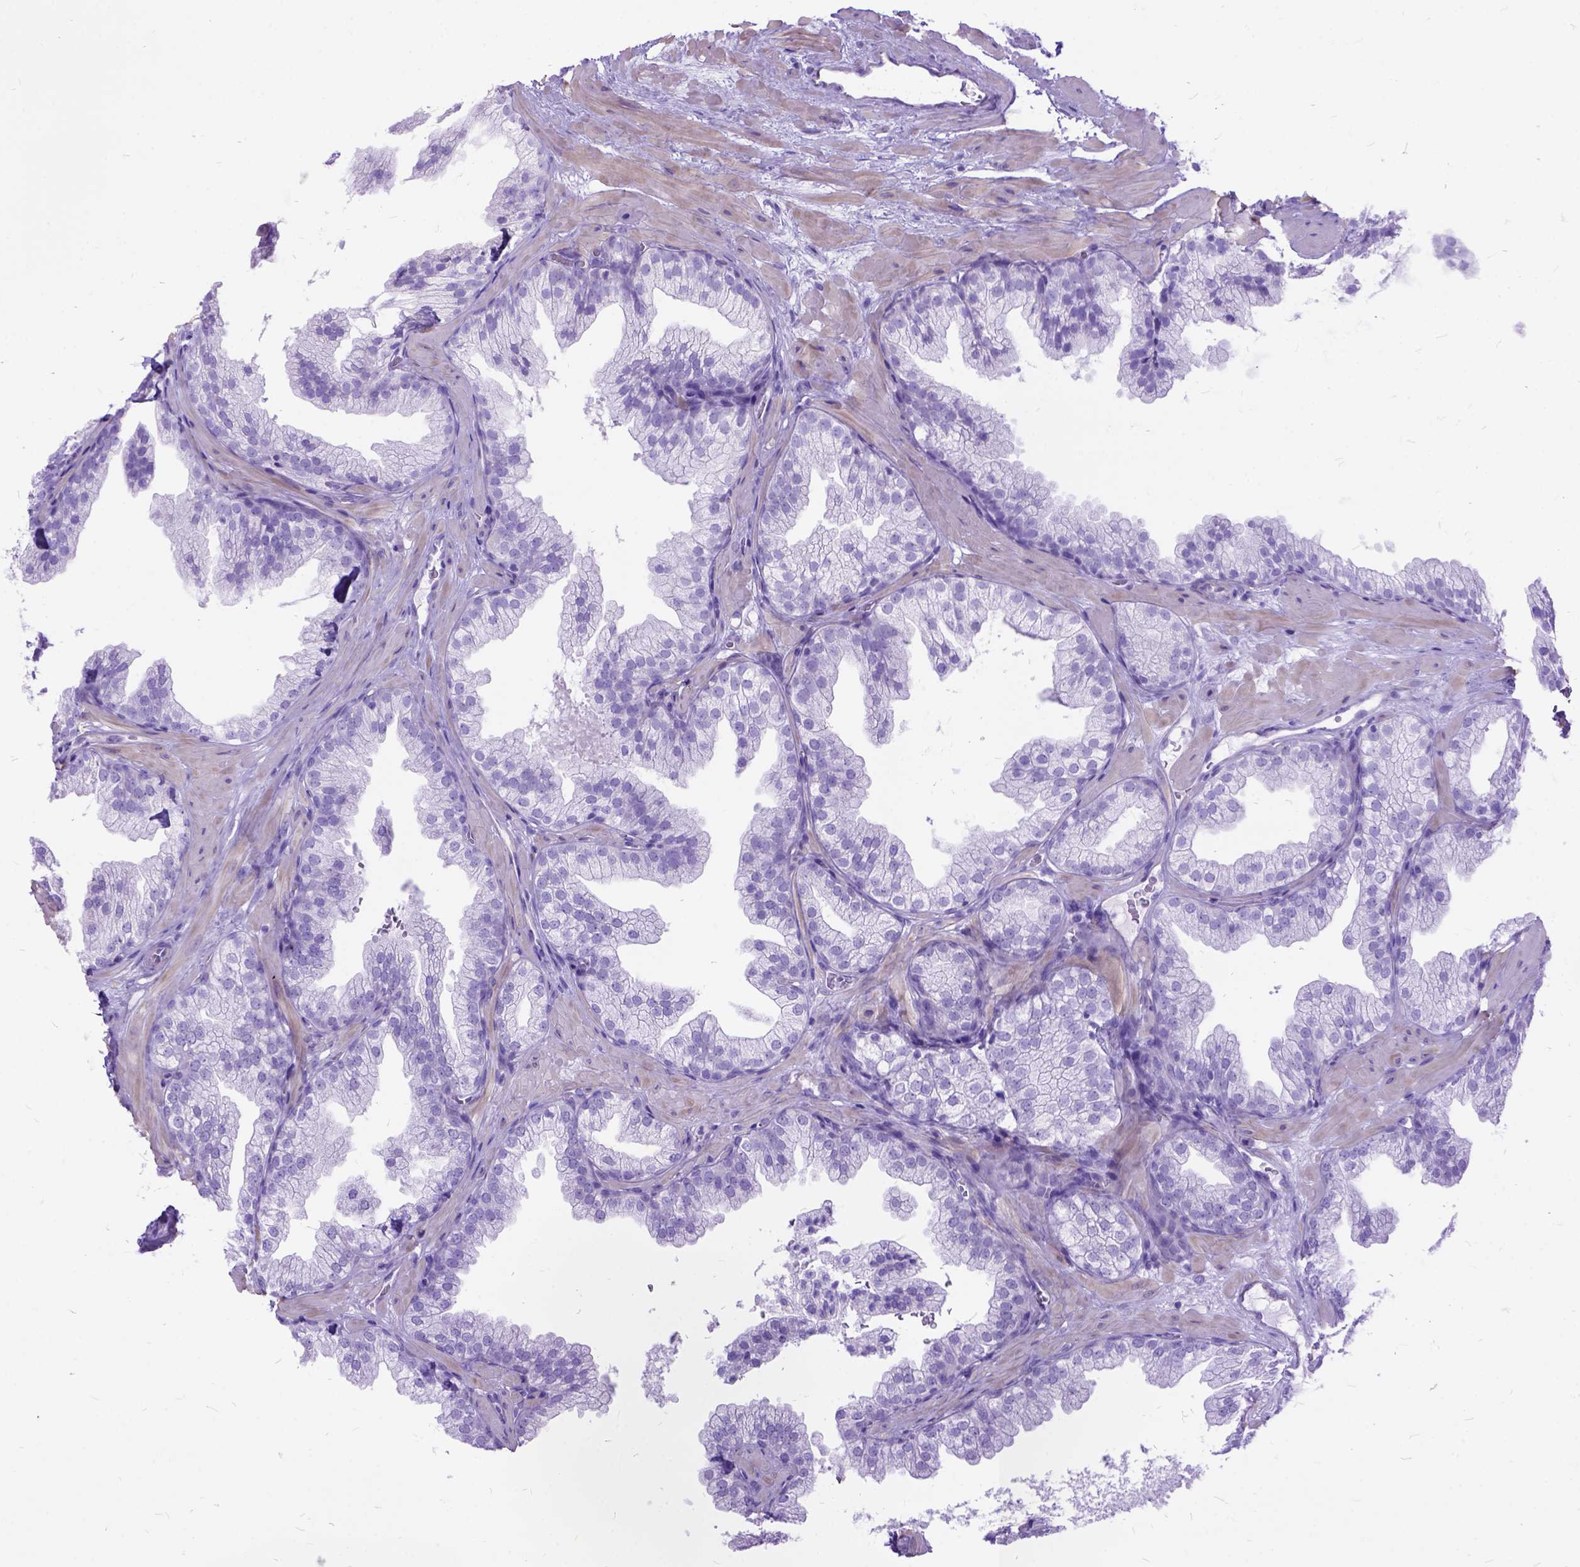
{"staining": {"intensity": "negative", "quantity": "none", "location": "none"}, "tissue": "prostate", "cell_type": "Glandular cells", "image_type": "normal", "snomed": [{"axis": "morphology", "description": "Normal tissue, NOS"}, {"axis": "topography", "description": "Prostate"}], "caption": "Image shows no protein expression in glandular cells of benign prostate.", "gene": "ARL9", "patient": {"sex": "male", "age": 37}}